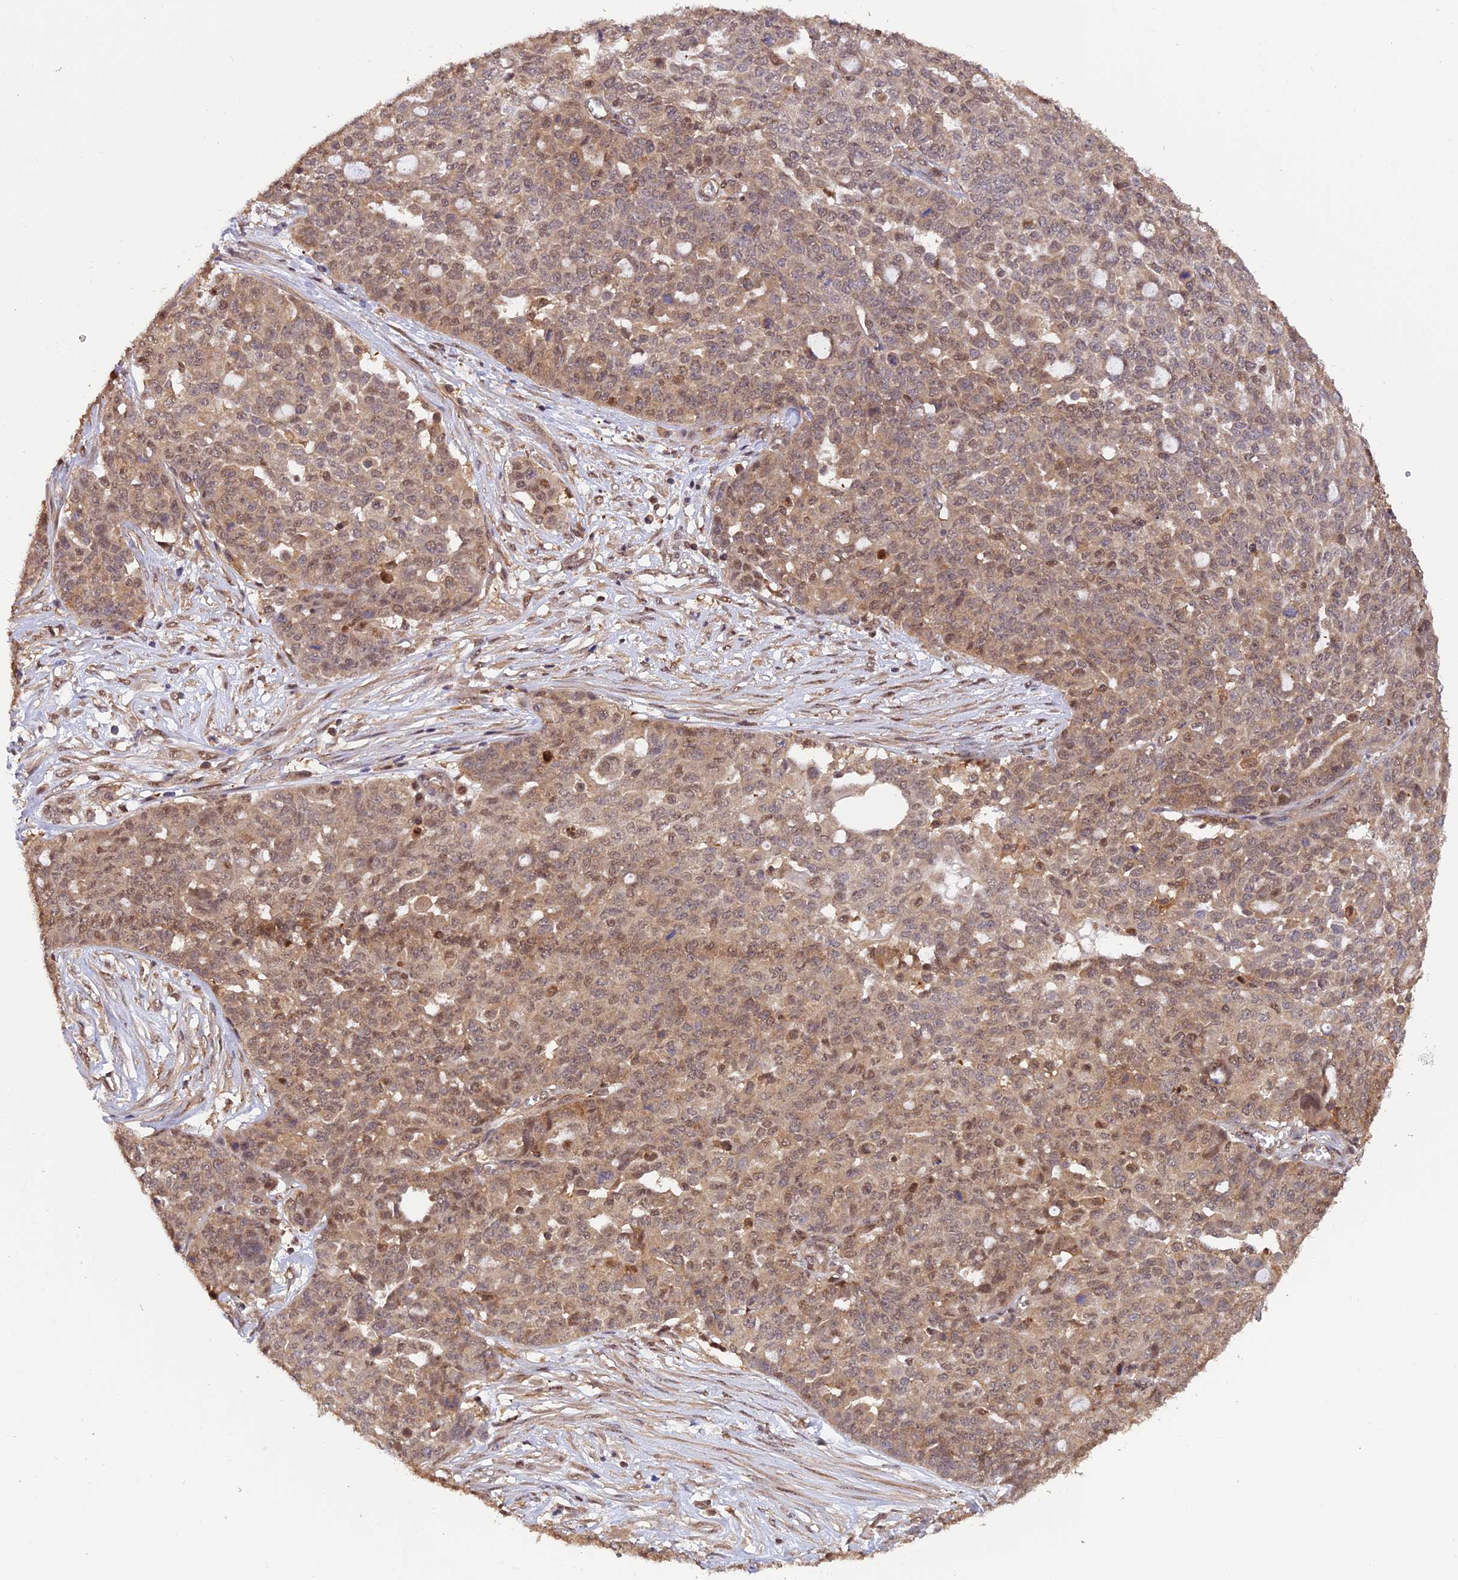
{"staining": {"intensity": "moderate", "quantity": ">75%", "location": "cytoplasmic/membranous,nuclear"}, "tissue": "ovarian cancer", "cell_type": "Tumor cells", "image_type": "cancer", "snomed": [{"axis": "morphology", "description": "Cystadenocarcinoma, serous, NOS"}, {"axis": "topography", "description": "Soft tissue"}, {"axis": "topography", "description": "Ovary"}], "caption": "Ovarian cancer (serous cystadenocarcinoma) was stained to show a protein in brown. There is medium levels of moderate cytoplasmic/membranous and nuclear positivity in approximately >75% of tumor cells.", "gene": "PSMB3", "patient": {"sex": "female", "age": 57}}